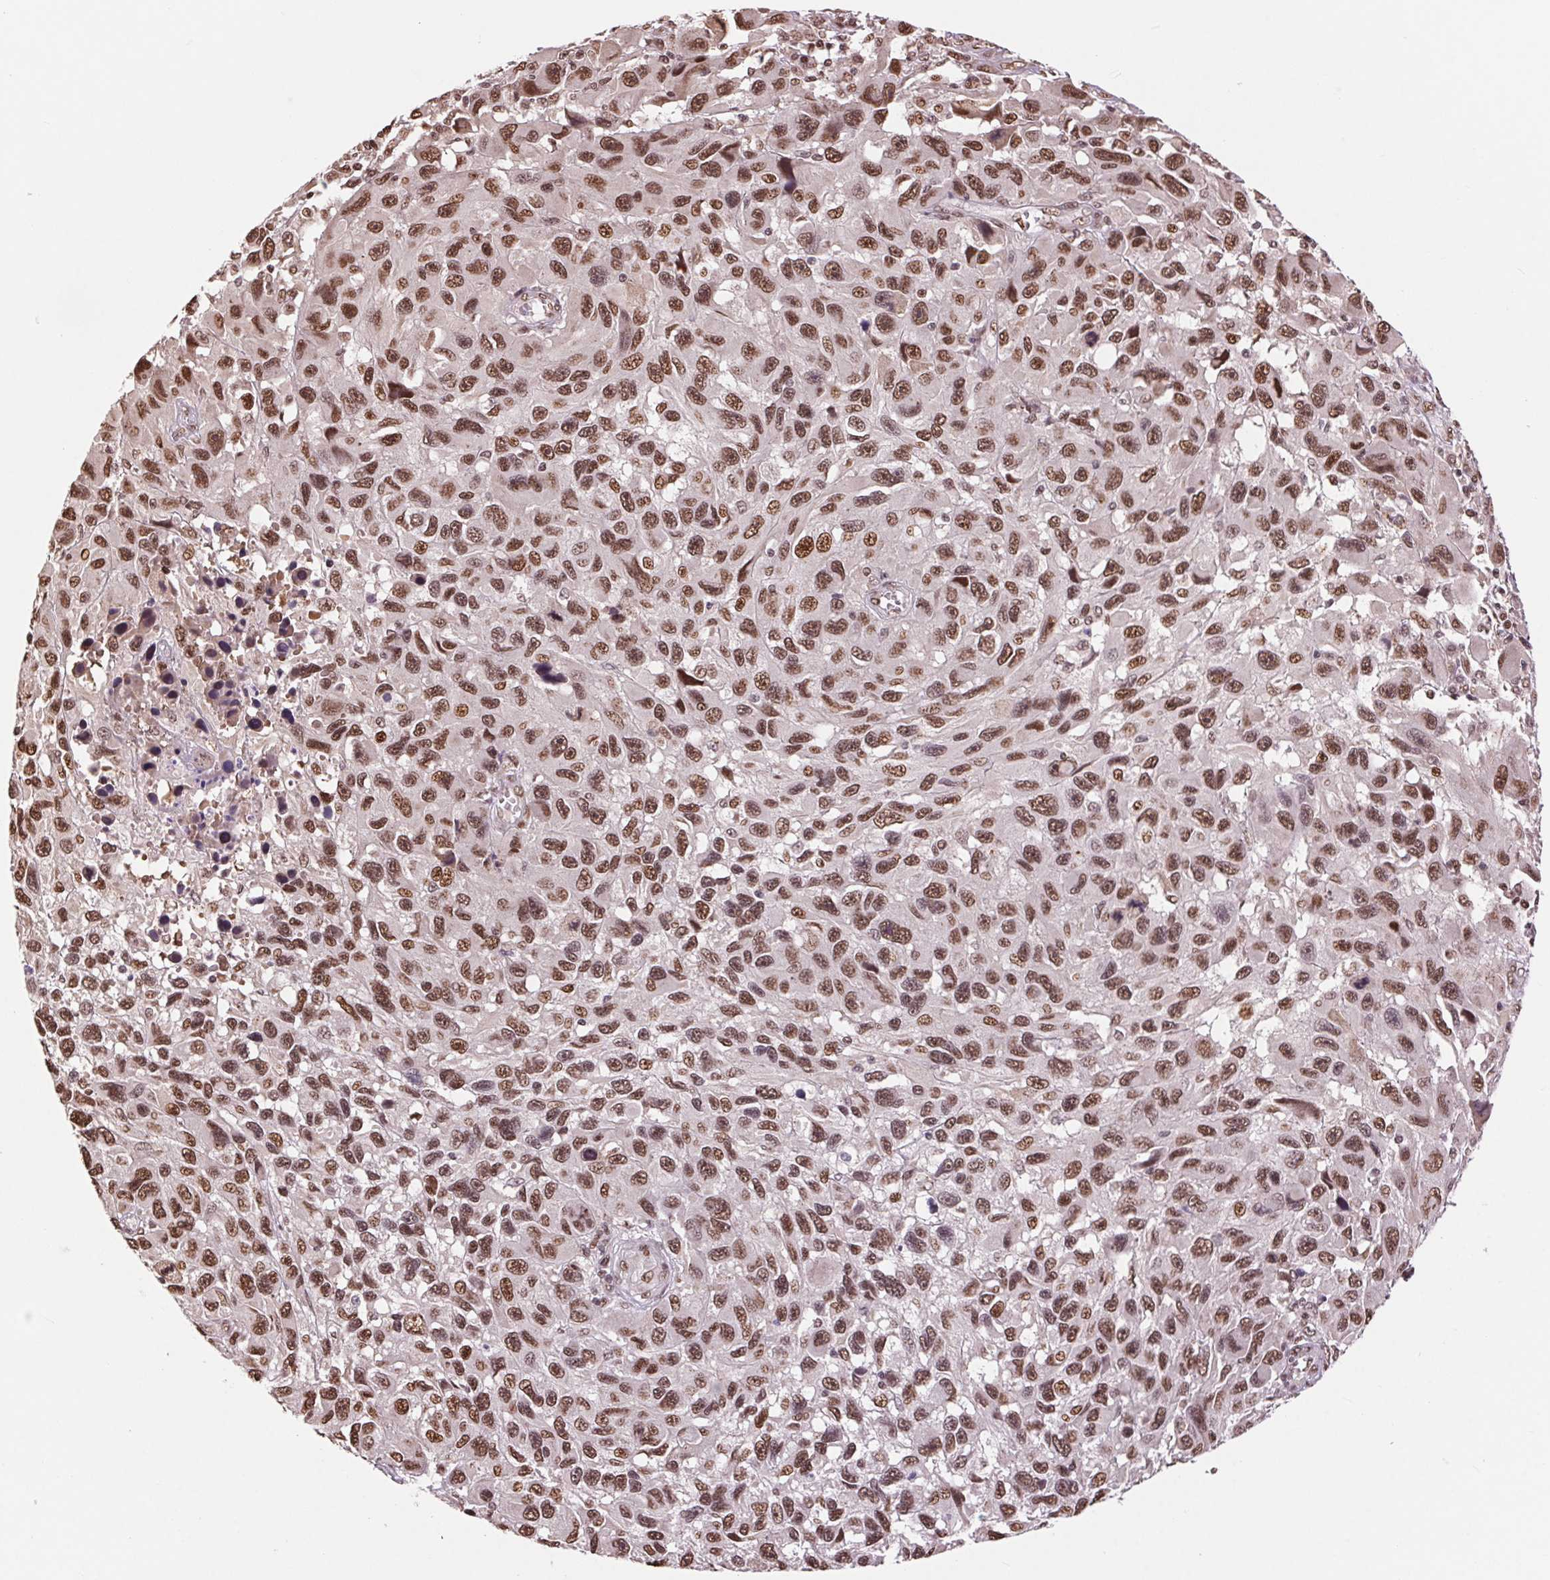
{"staining": {"intensity": "moderate", "quantity": ">75%", "location": "nuclear"}, "tissue": "melanoma", "cell_type": "Tumor cells", "image_type": "cancer", "snomed": [{"axis": "morphology", "description": "Malignant melanoma, NOS"}, {"axis": "topography", "description": "Skin"}], "caption": "An immunohistochemistry micrograph of tumor tissue is shown. Protein staining in brown shows moderate nuclear positivity in melanoma within tumor cells.", "gene": "RAD23A", "patient": {"sex": "male", "age": 53}}